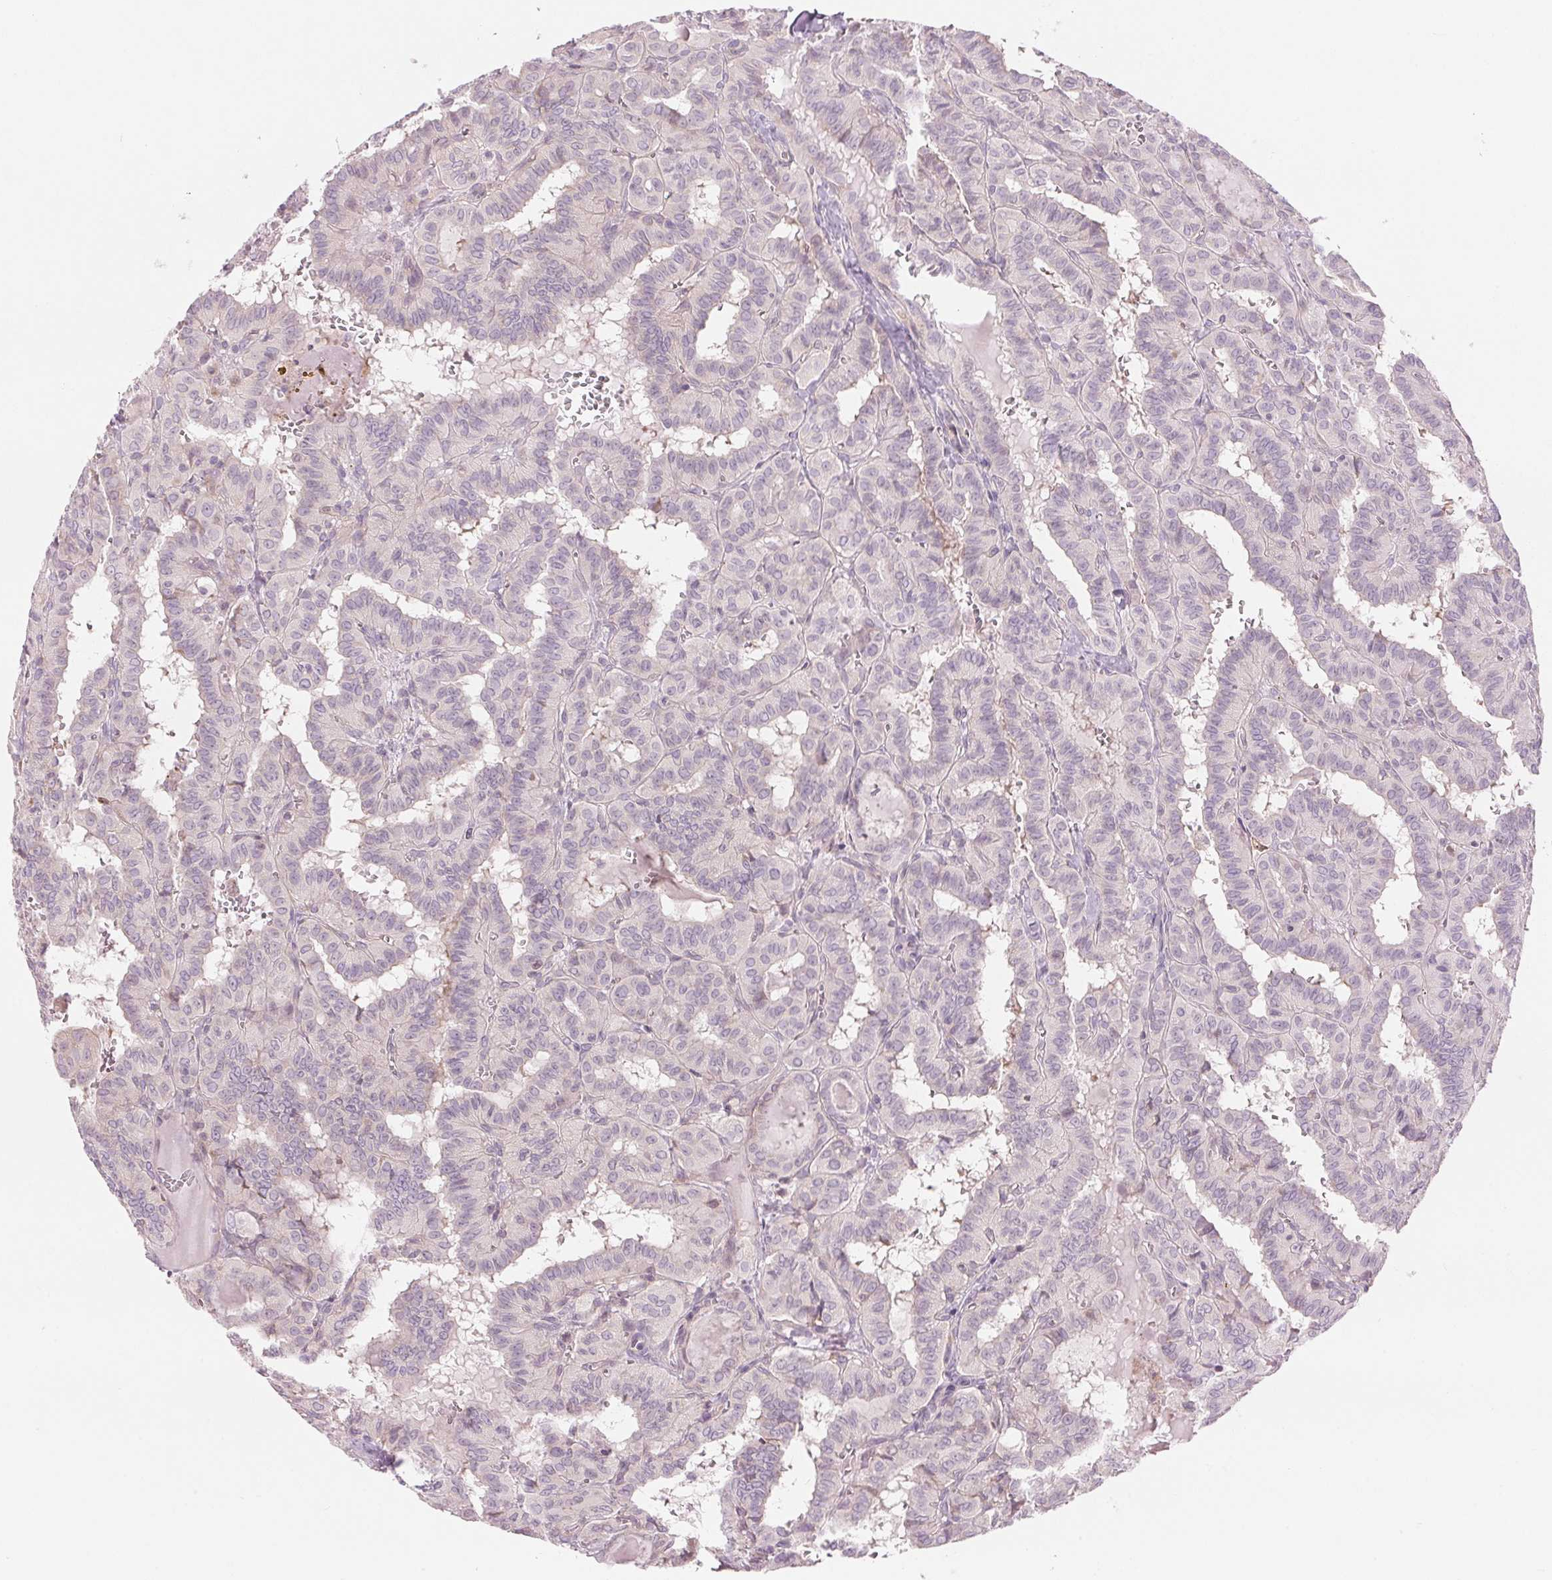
{"staining": {"intensity": "negative", "quantity": "none", "location": "none"}, "tissue": "thyroid cancer", "cell_type": "Tumor cells", "image_type": "cancer", "snomed": [{"axis": "morphology", "description": "Papillary adenocarcinoma, NOS"}, {"axis": "topography", "description": "Thyroid gland"}], "caption": "This is a histopathology image of immunohistochemistry (IHC) staining of thyroid papillary adenocarcinoma, which shows no expression in tumor cells. (IHC, brightfield microscopy, high magnification).", "gene": "GNMT", "patient": {"sex": "female", "age": 21}}